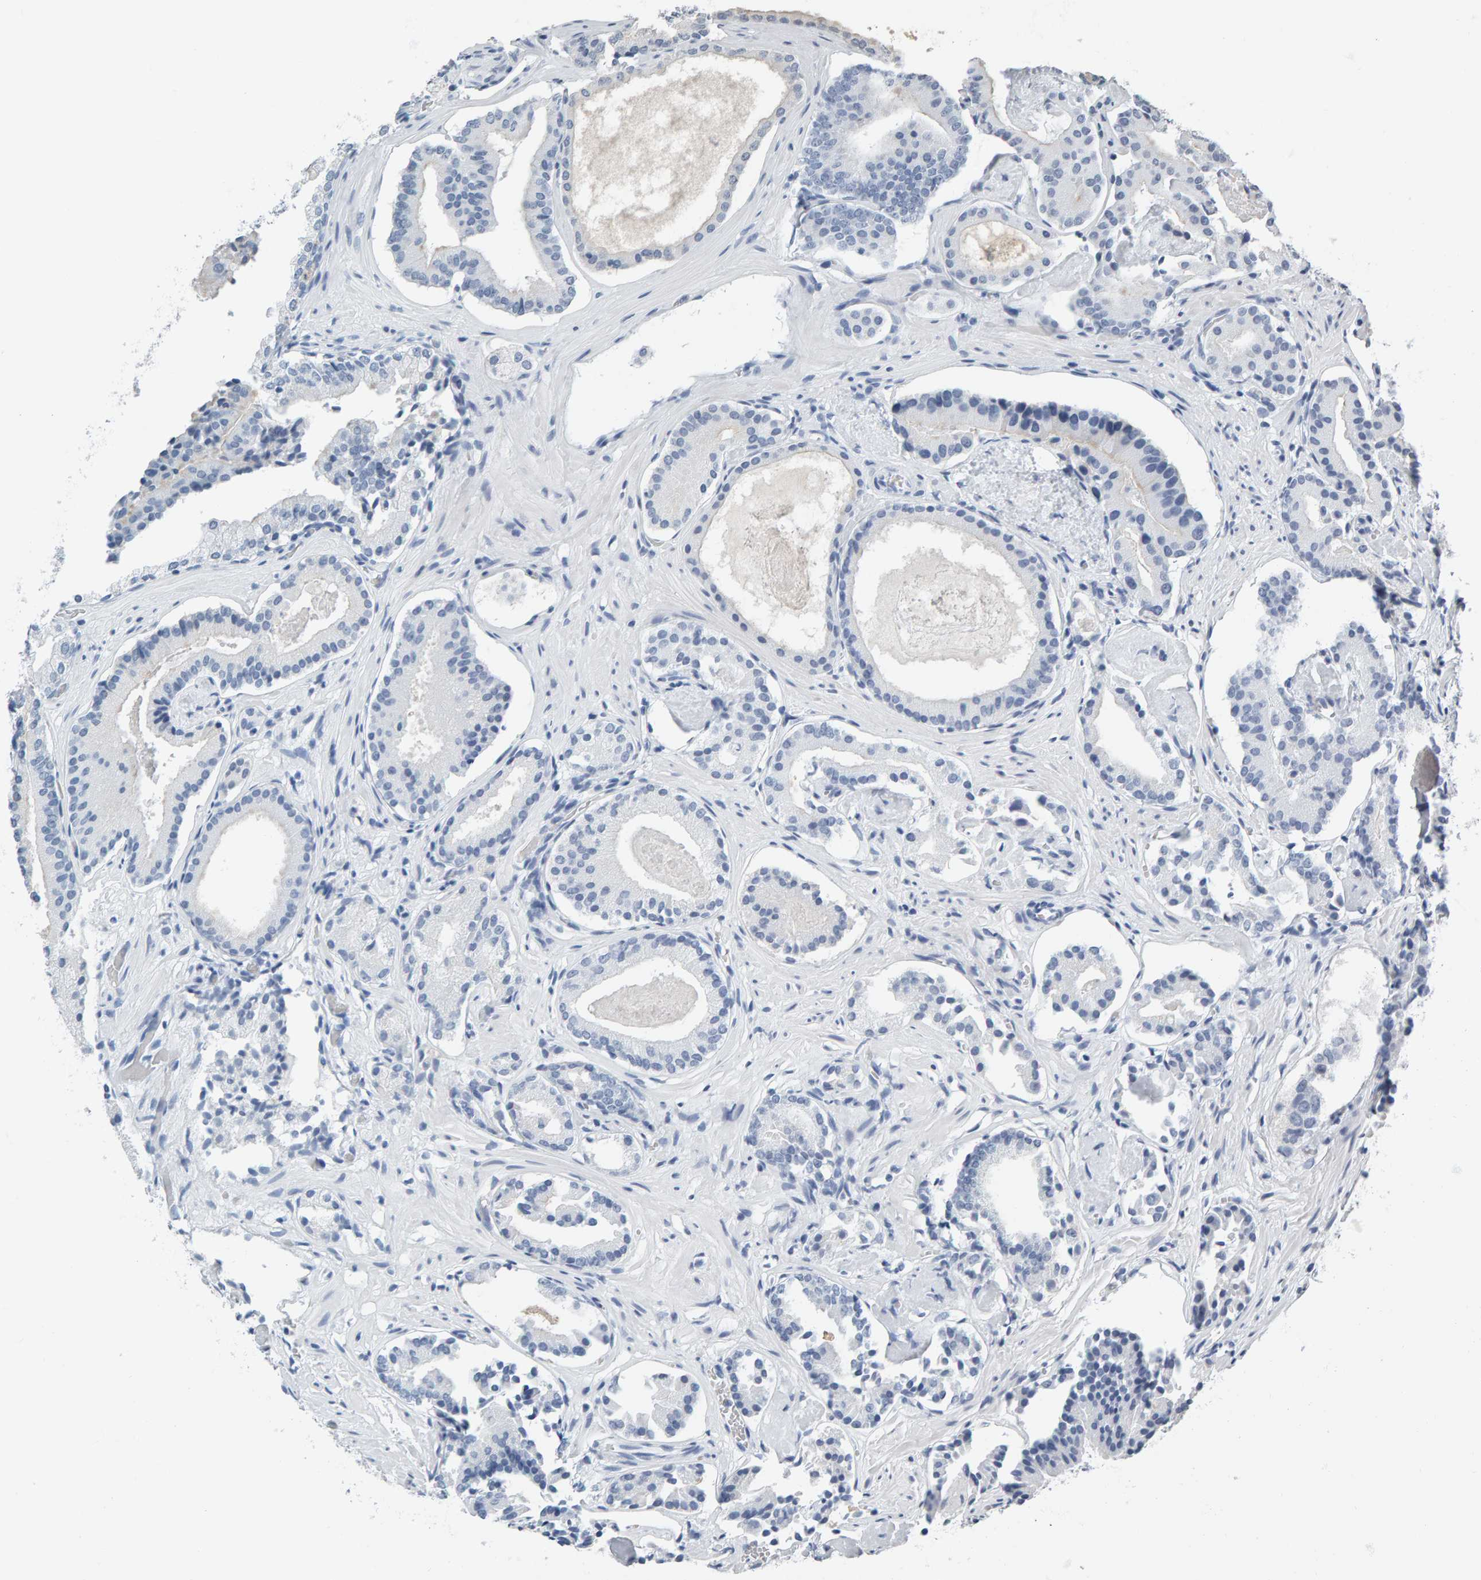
{"staining": {"intensity": "negative", "quantity": "none", "location": "none"}, "tissue": "prostate cancer", "cell_type": "Tumor cells", "image_type": "cancer", "snomed": [{"axis": "morphology", "description": "Adenocarcinoma, Low grade"}, {"axis": "topography", "description": "Prostate"}], "caption": "Tumor cells are negative for brown protein staining in prostate cancer (adenocarcinoma (low-grade)).", "gene": "SPACA3", "patient": {"sex": "male", "age": 51}}